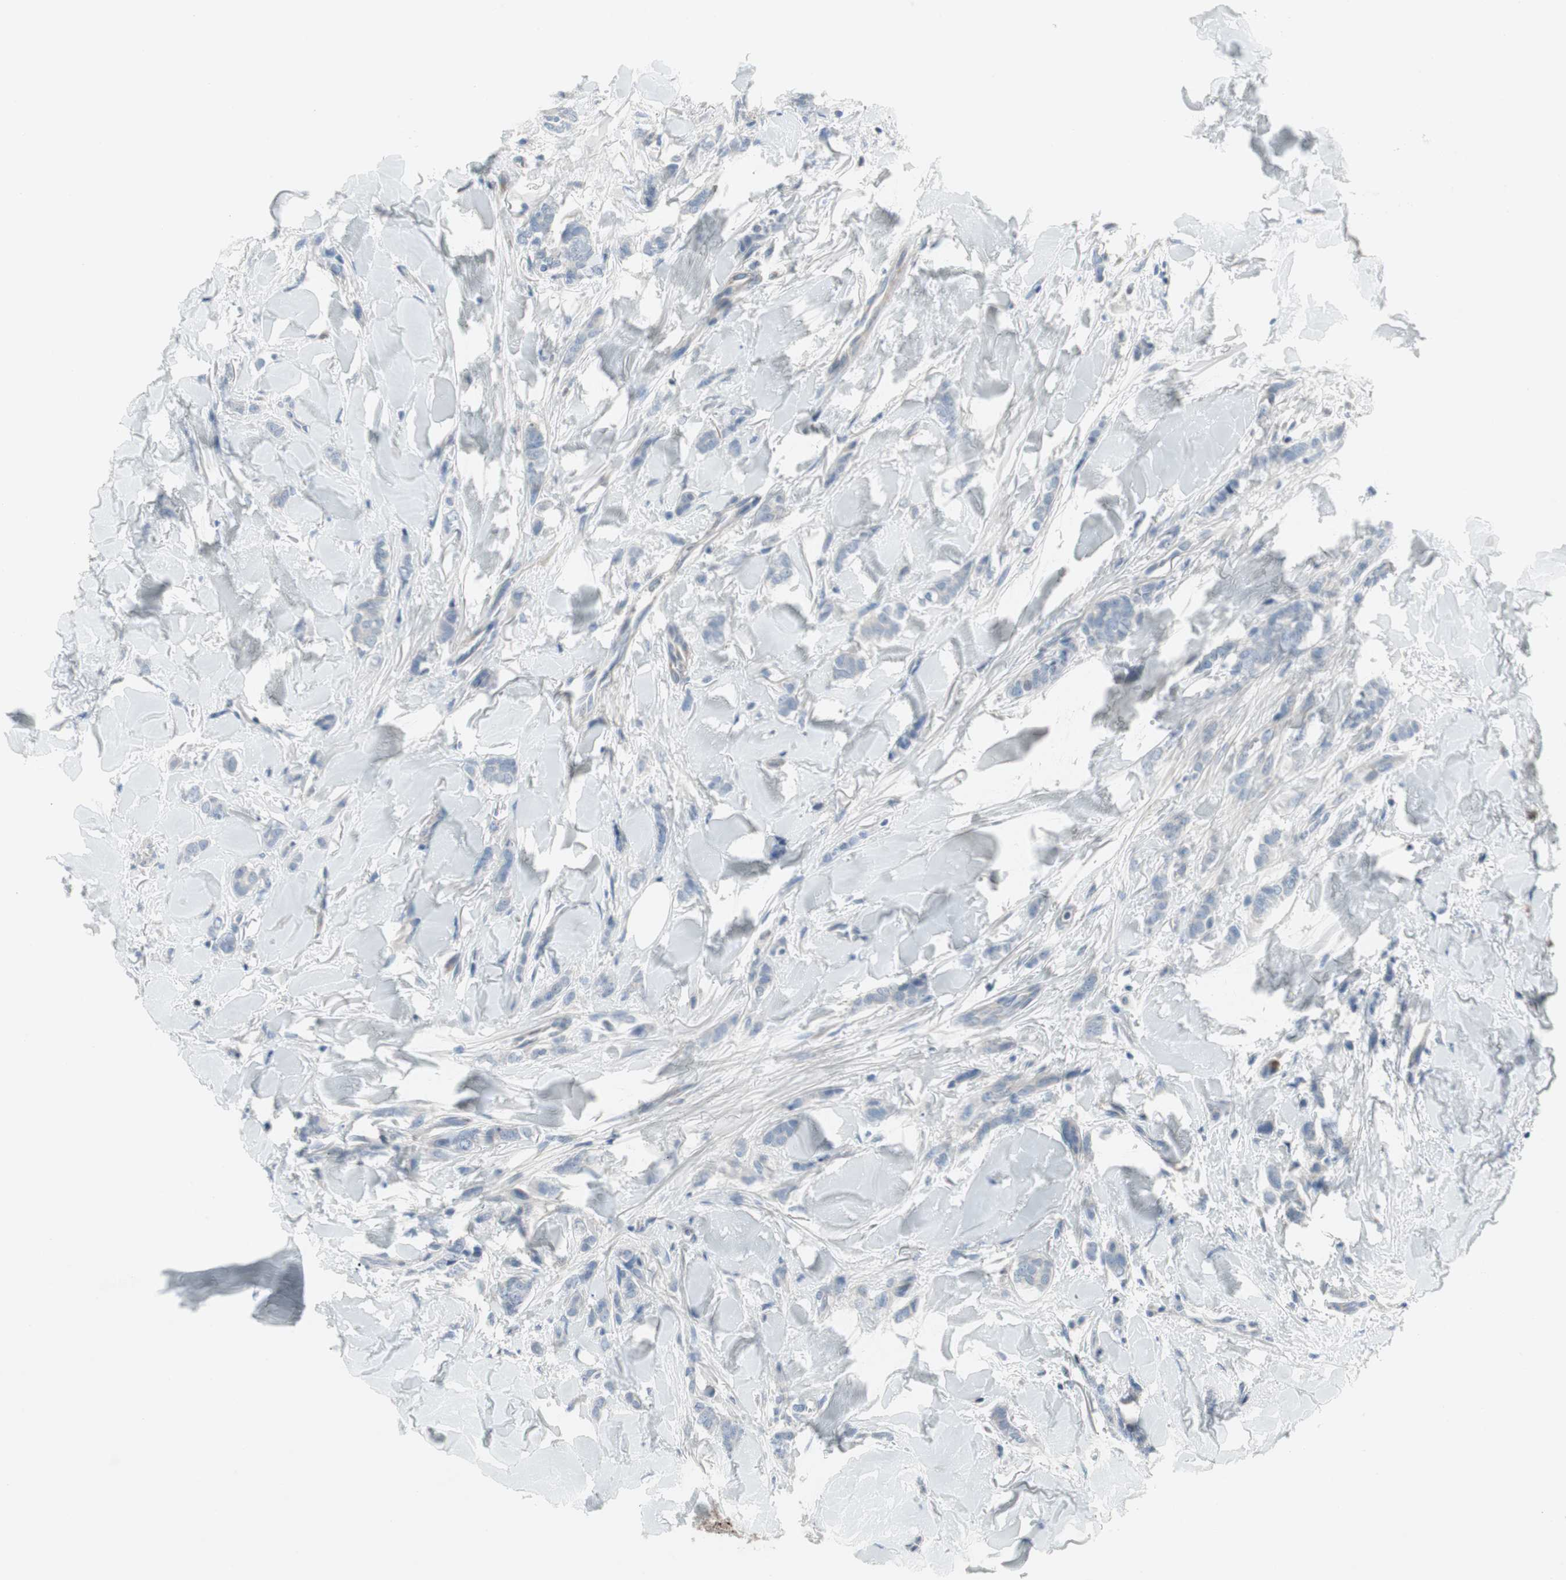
{"staining": {"intensity": "negative", "quantity": "none", "location": "none"}, "tissue": "breast cancer", "cell_type": "Tumor cells", "image_type": "cancer", "snomed": [{"axis": "morphology", "description": "Lobular carcinoma"}, {"axis": "topography", "description": "Skin"}, {"axis": "topography", "description": "Breast"}], "caption": "This is an immunohistochemistry image of human breast cancer. There is no expression in tumor cells.", "gene": "PIGR", "patient": {"sex": "female", "age": 46}}